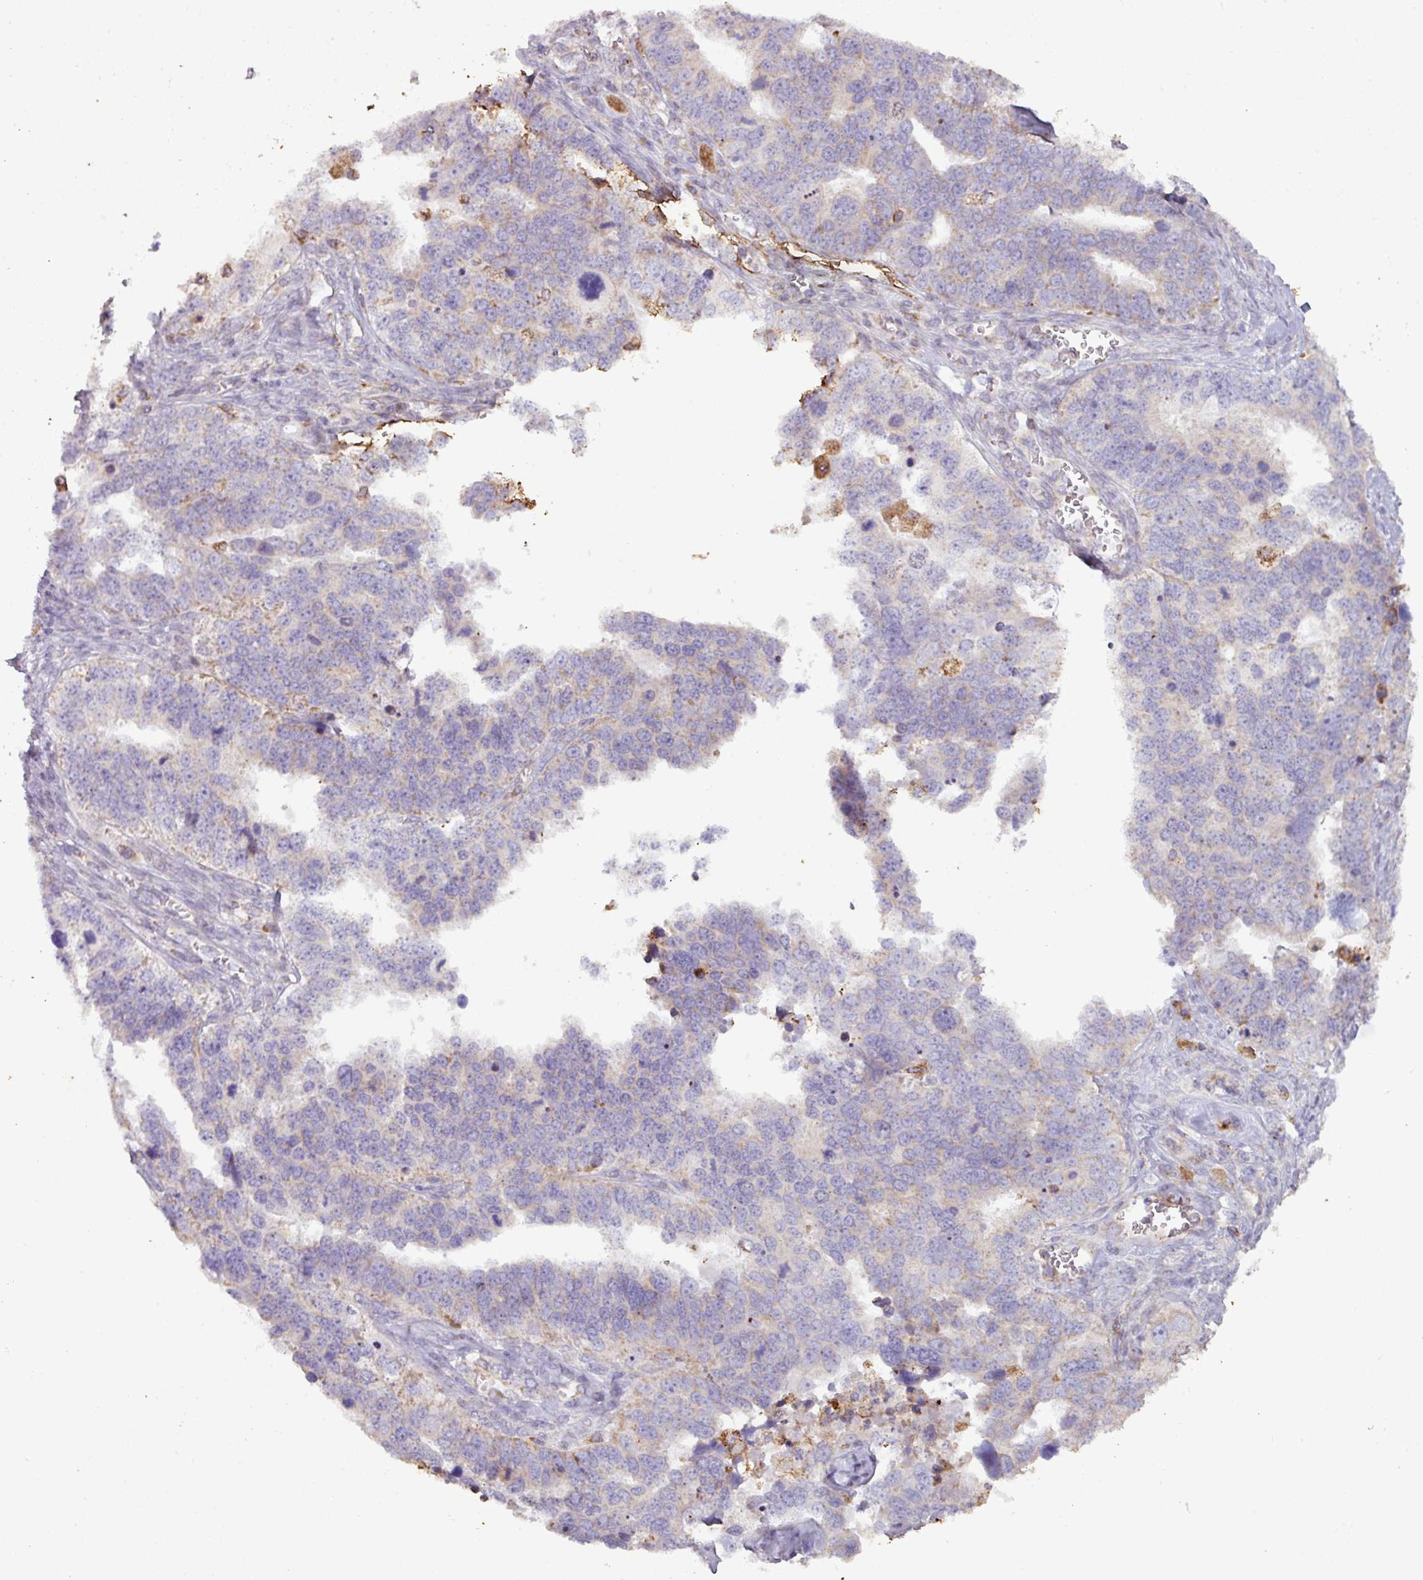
{"staining": {"intensity": "weak", "quantity": "25%-75%", "location": "cytoplasmic/membranous"}, "tissue": "ovarian cancer", "cell_type": "Tumor cells", "image_type": "cancer", "snomed": [{"axis": "morphology", "description": "Cystadenocarcinoma, serous, NOS"}, {"axis": "topography", "description": "Ovary"}], "caption": "An image of human ovarian serous cystadenocarcinoma stained for a protein shows weak cytoplasmic/membranous brown staining in tumor cells.", "gene": "SQOR", "patient": {"sex": "female", "age": 76}}